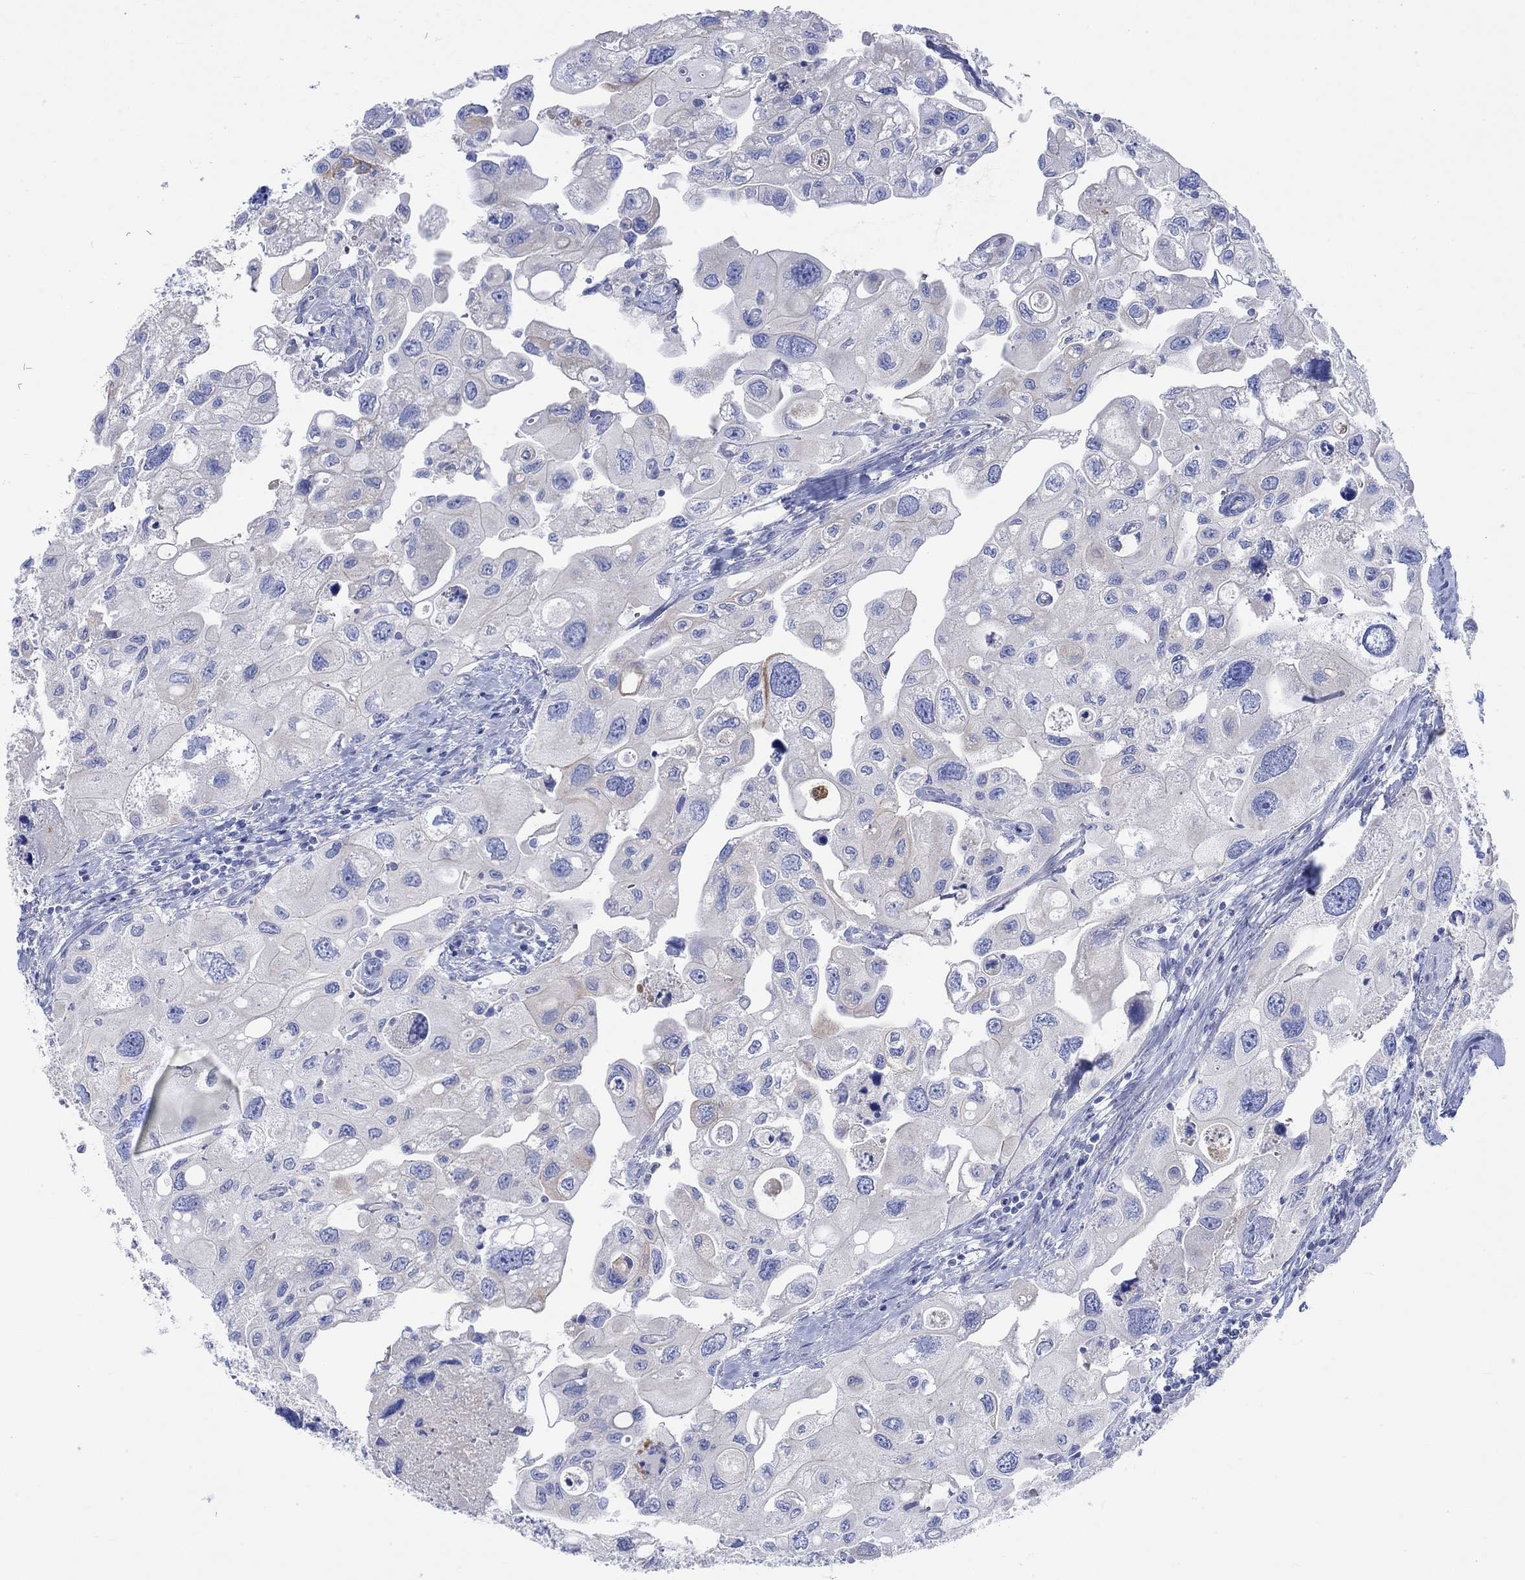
{"staining": {"intensity": "negative", "quantity": "none", "location": "none"}, "tissue": "urothelial cancer", "cell_type": "Tumor cells", "image_type": "cancer", "snomed": [{"axis": "morphology", "description": "Urothelial carcinoma, High grade"}, {"axis": "topography", "description": "Urinary bladder"}], "caption": "Immunohistochemistry (IHC) image of urothelial cancer stained for a protein (brown), which displays no expression in tumor cells. (Stains: DAB (3,3'-diaminobenzidine) IHC with hematoxylin counter stain, Microscopy: brightfield microscopy at high magnification).", "gene": "REEP6", "patient": {"sex": "male", "age": 59}}